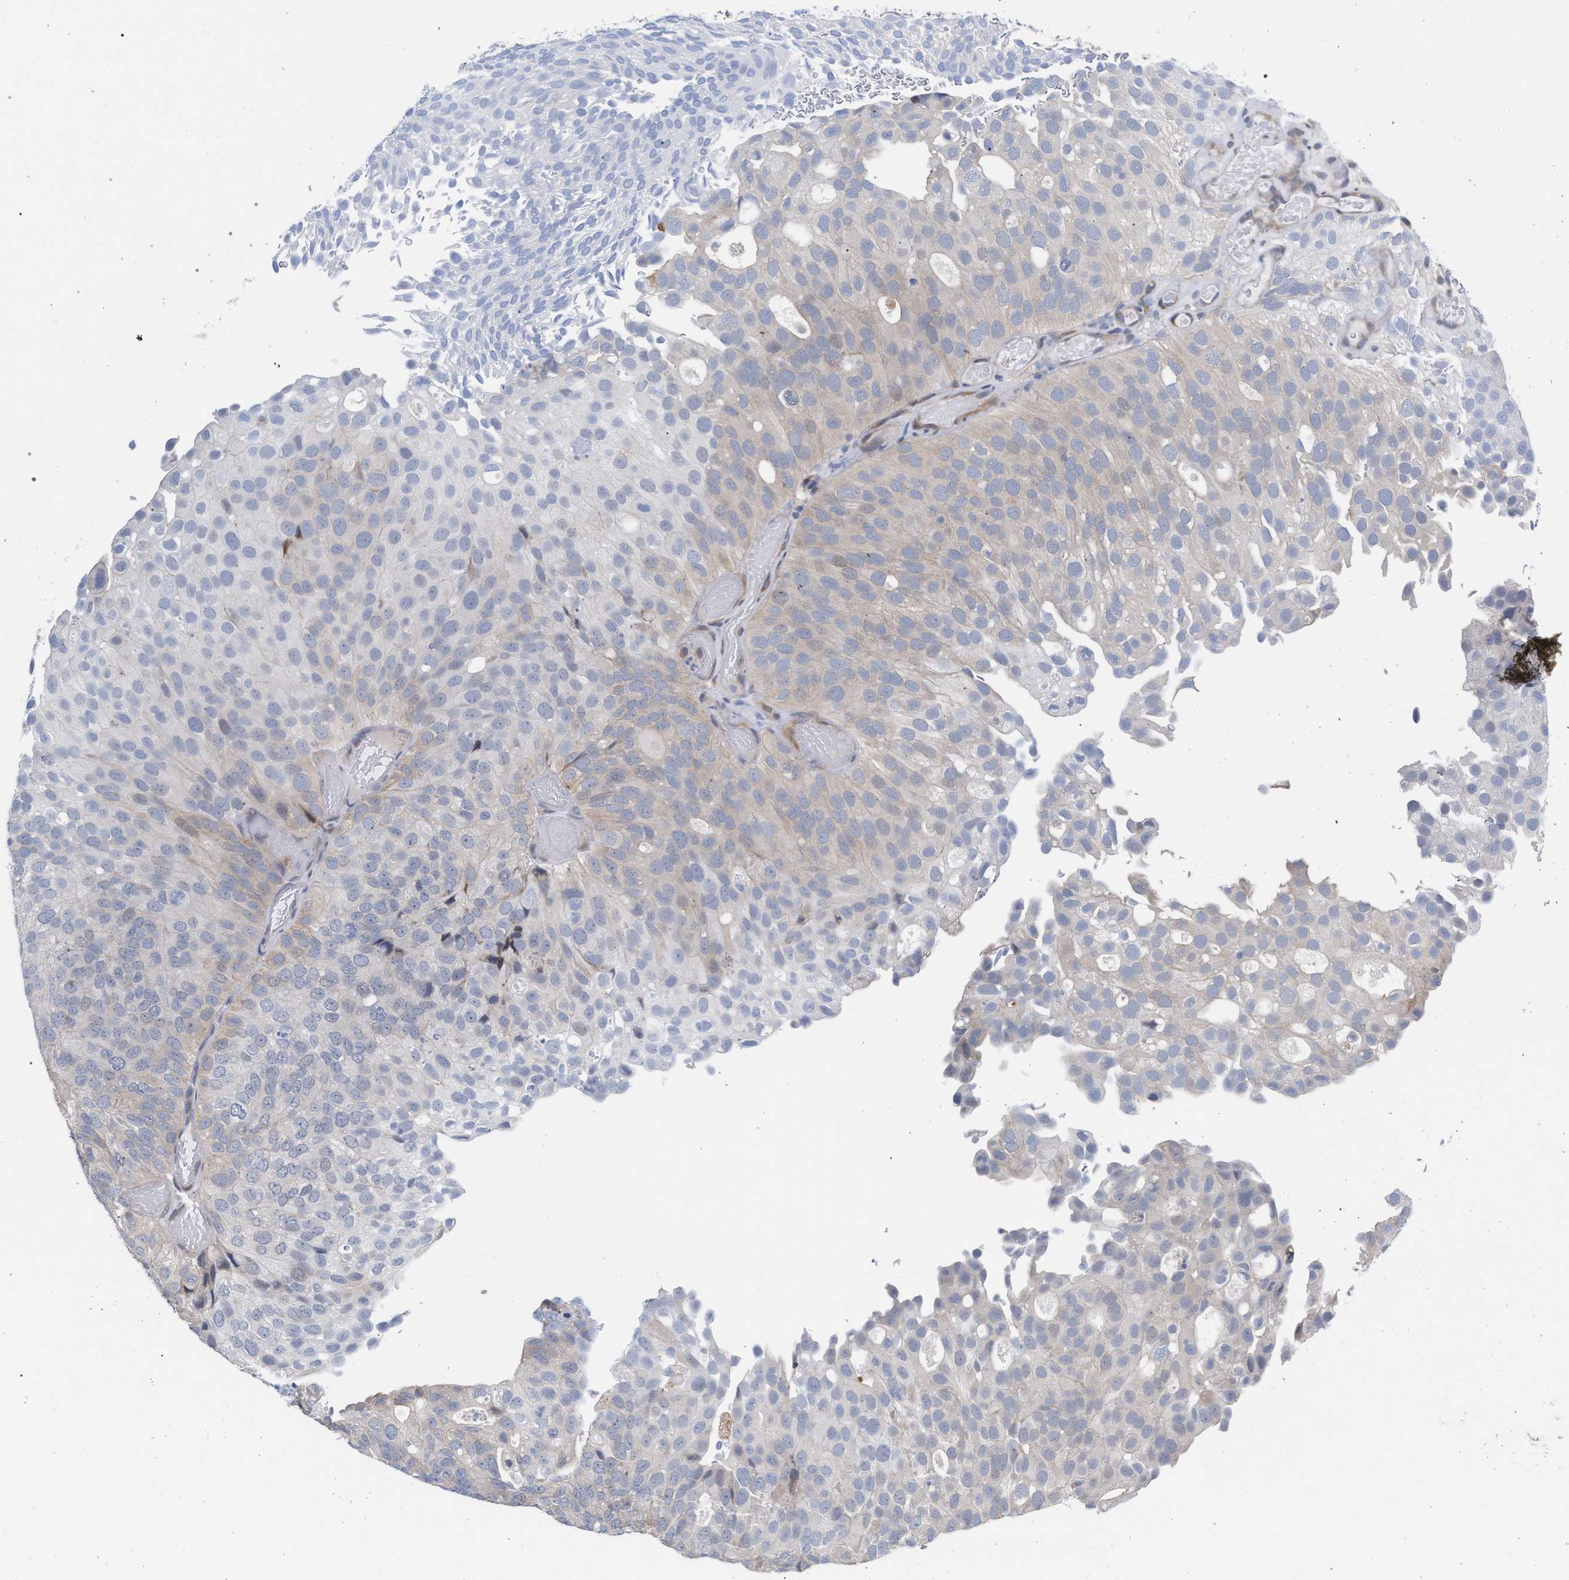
{"staining": {"intensity": "weak", "quantity": "25%-75%", "location": "cytoplasmic/membranous"}, "tissue": "urothelial cancer", "cell_type": "Tumor cells", "image_type": "cancer", "snomed": [{"axis": "morphology", "description": "Urothelial carcinoma, Low grade"}, {"axis": "topography", "description": "Urinary bladder"}], "caption": "High-power microscopy captured an immunohistochemistry photomicrograph of urothelial cancer, revealing weak cytoplasmic/membranous positivity in approximately 25%-75% of tumor cells.", "gene": "FHOD3", "patient": {"sex": "male", "age": 78}}